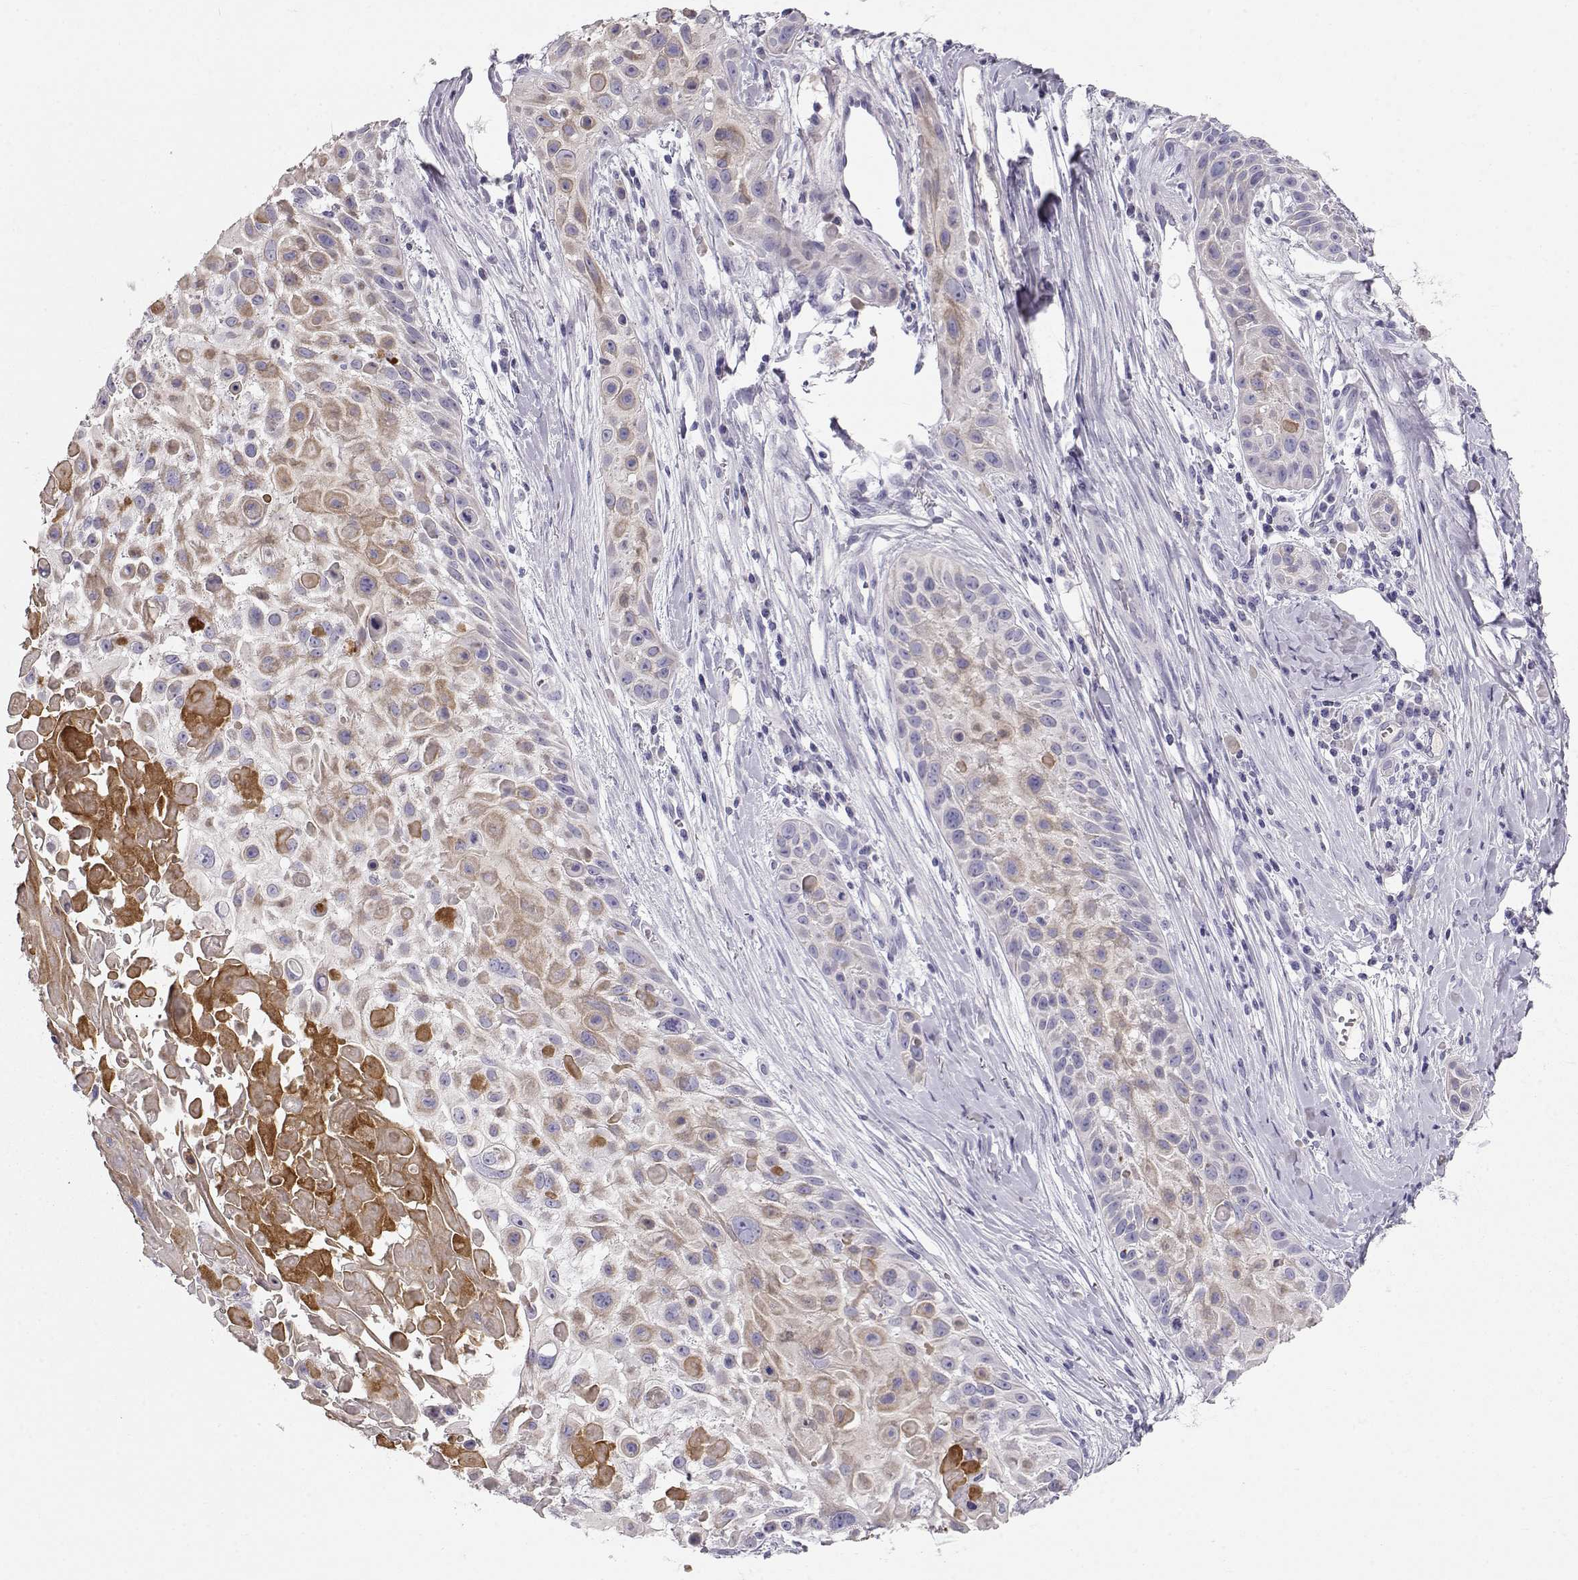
{"staining": {"intensity": "weak", "quantity": ">75%", "location": "cytoplasmic/membranous"}, "tissue": "skin cancer", "cell_type": "Tumor cells", "image_type": "cancer", "snomed": [{"axis": "morphology", "description": "Squamous cell carcinoma, NOS"}, {"axis": "topography", "description": "Skin"}, {"axis": "topography", "description": "Anal"}], "caption": "Tumor cells exhibit low levels of weak cytoplasmic/membranous staining in approximately >75% of cells in squamous cell carcinoma (skin). Using DAB (brown) and hematoxylin (blue) stains, captured at high magnification using brightfield microscopy.", "gene": "GPR26", "patient": {"sex": "female", "age": 75}}